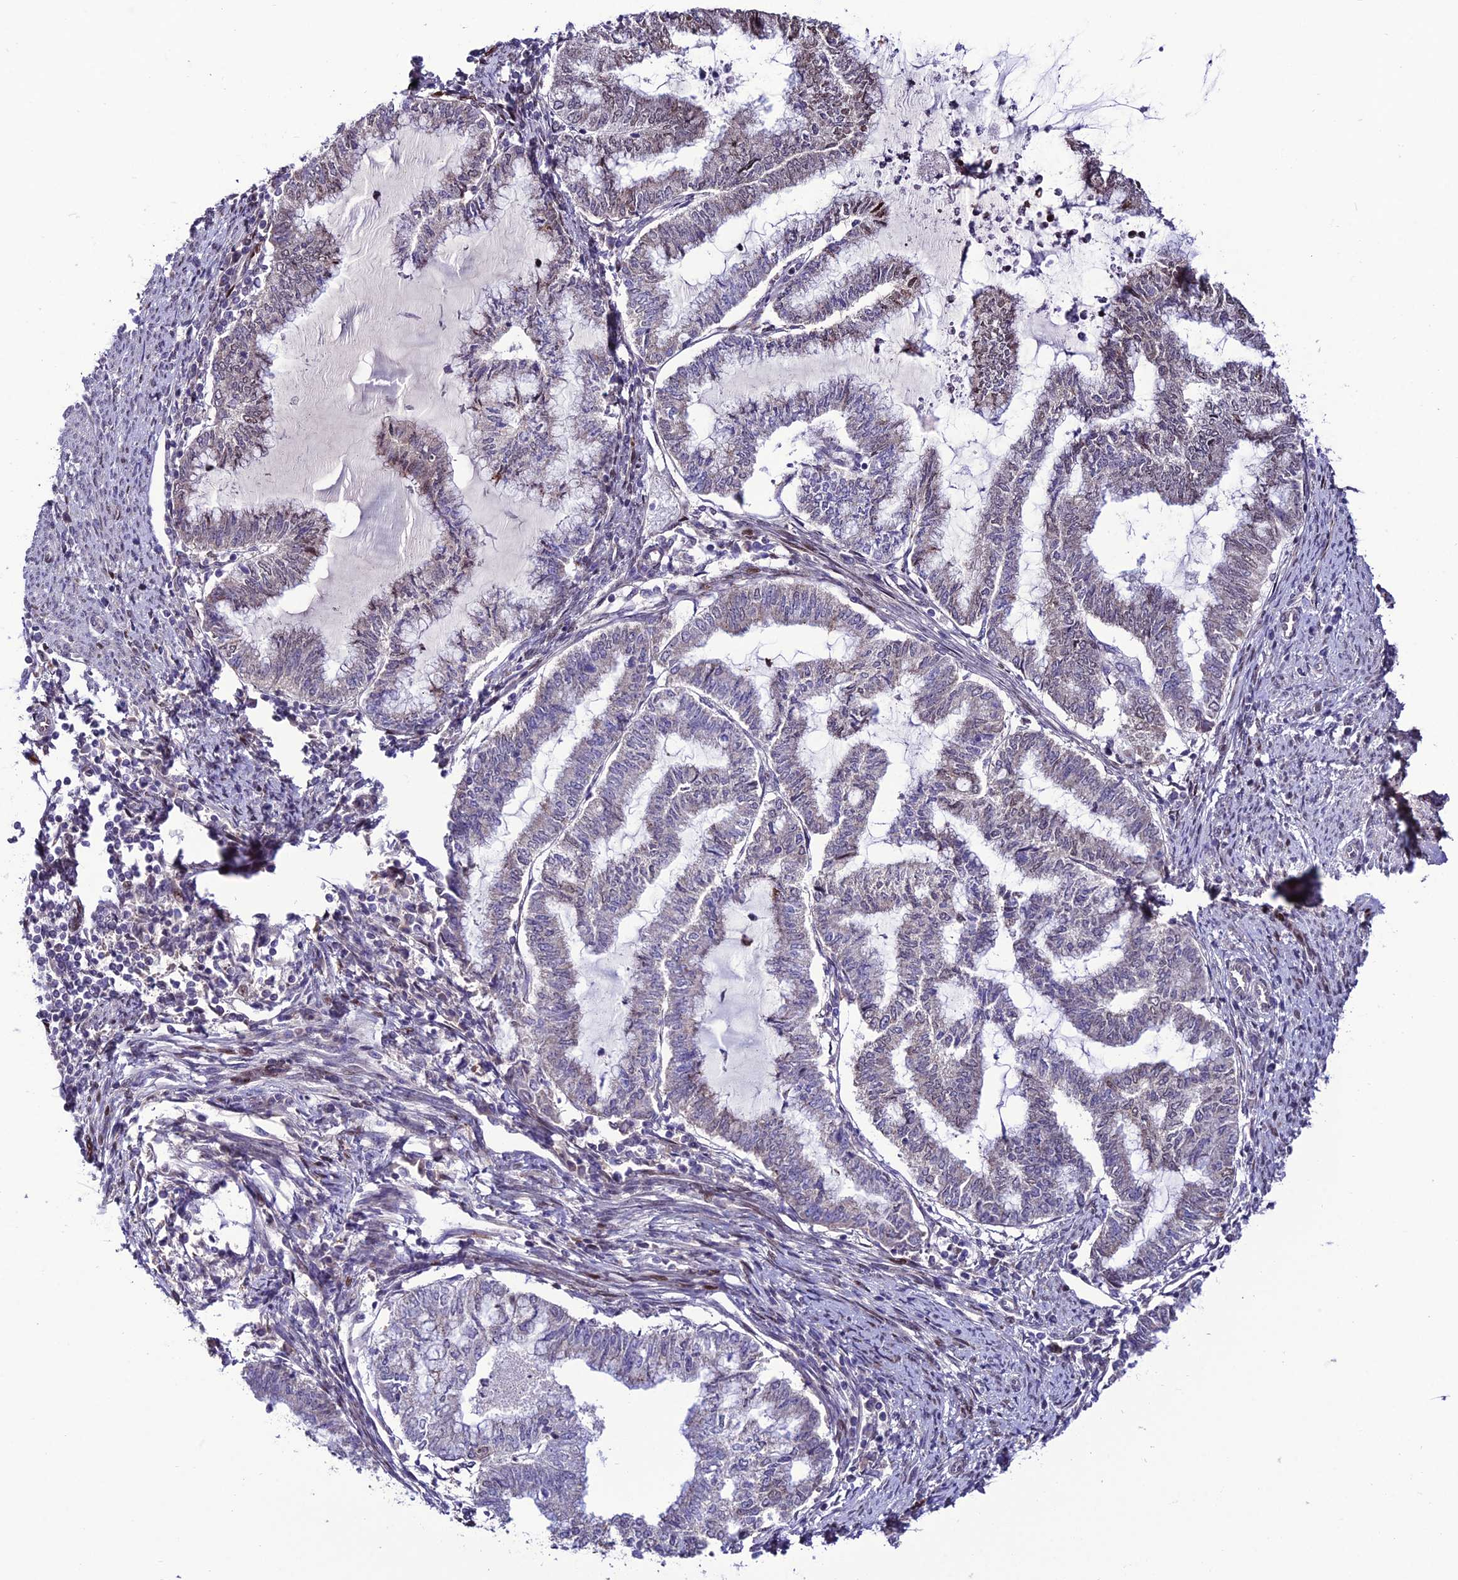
{"staining": {"intensity": "negative", "quantity": "none", "location": "none"}, "tissue": "endometrial cancer", "cell_type": "Tumor cells", "image_type": "cancer", "snomed": [{"axis": "morphology", "description": "Adenocarcinoma, NOS"}, {"axis": "topography", "description": "Endometrium"}], "caption": "An immunohistochemistry image of endometrial adenocarcinoma is shown. There is no staining in tumor cells of endometrial adenocarcinoma.", "gene": "ZNF707", "patient": {"sex": "female", "age": 79}}